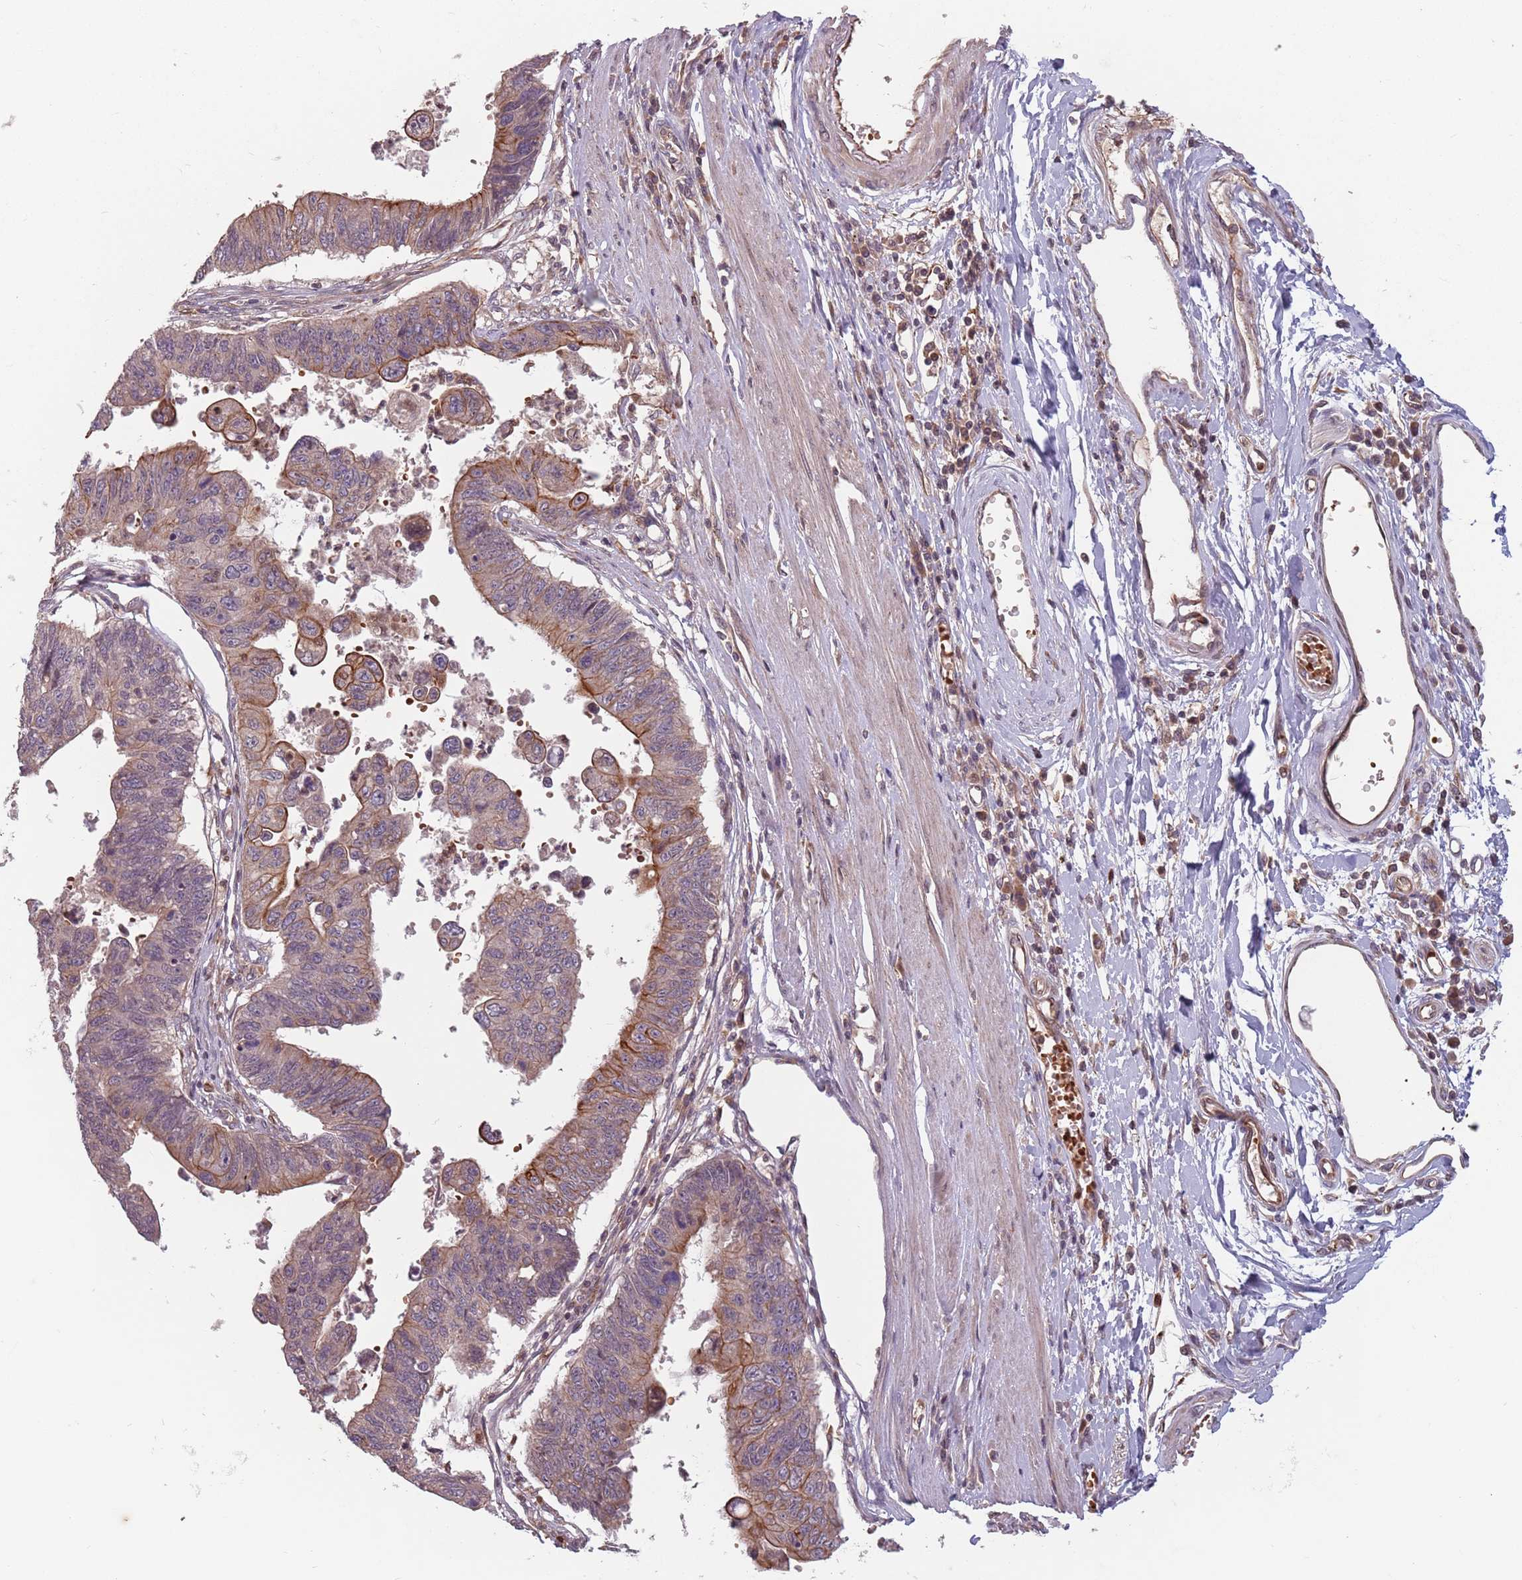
{"staining": {"intensity": "moderate", "quantity": "<25%", "location": "cytoplasmic/membranous"}, "tissue": "stomach cancer", "cell_type": "Tumor cells", "image_type": "cancer", "snomed": [{"axis": "morphology", "description": "Adenocarcinoma, NOS"}, {"axis": "topography", "description": "Stomach"}], "caption": "Protein staining exhibits moderate cytoplasmic/membranous staining in about <25% of tumor cells in stomach cancer (adenocarcinoma).", "gene": "GPR180", "patient": {"sex": "male", "age": 59}}